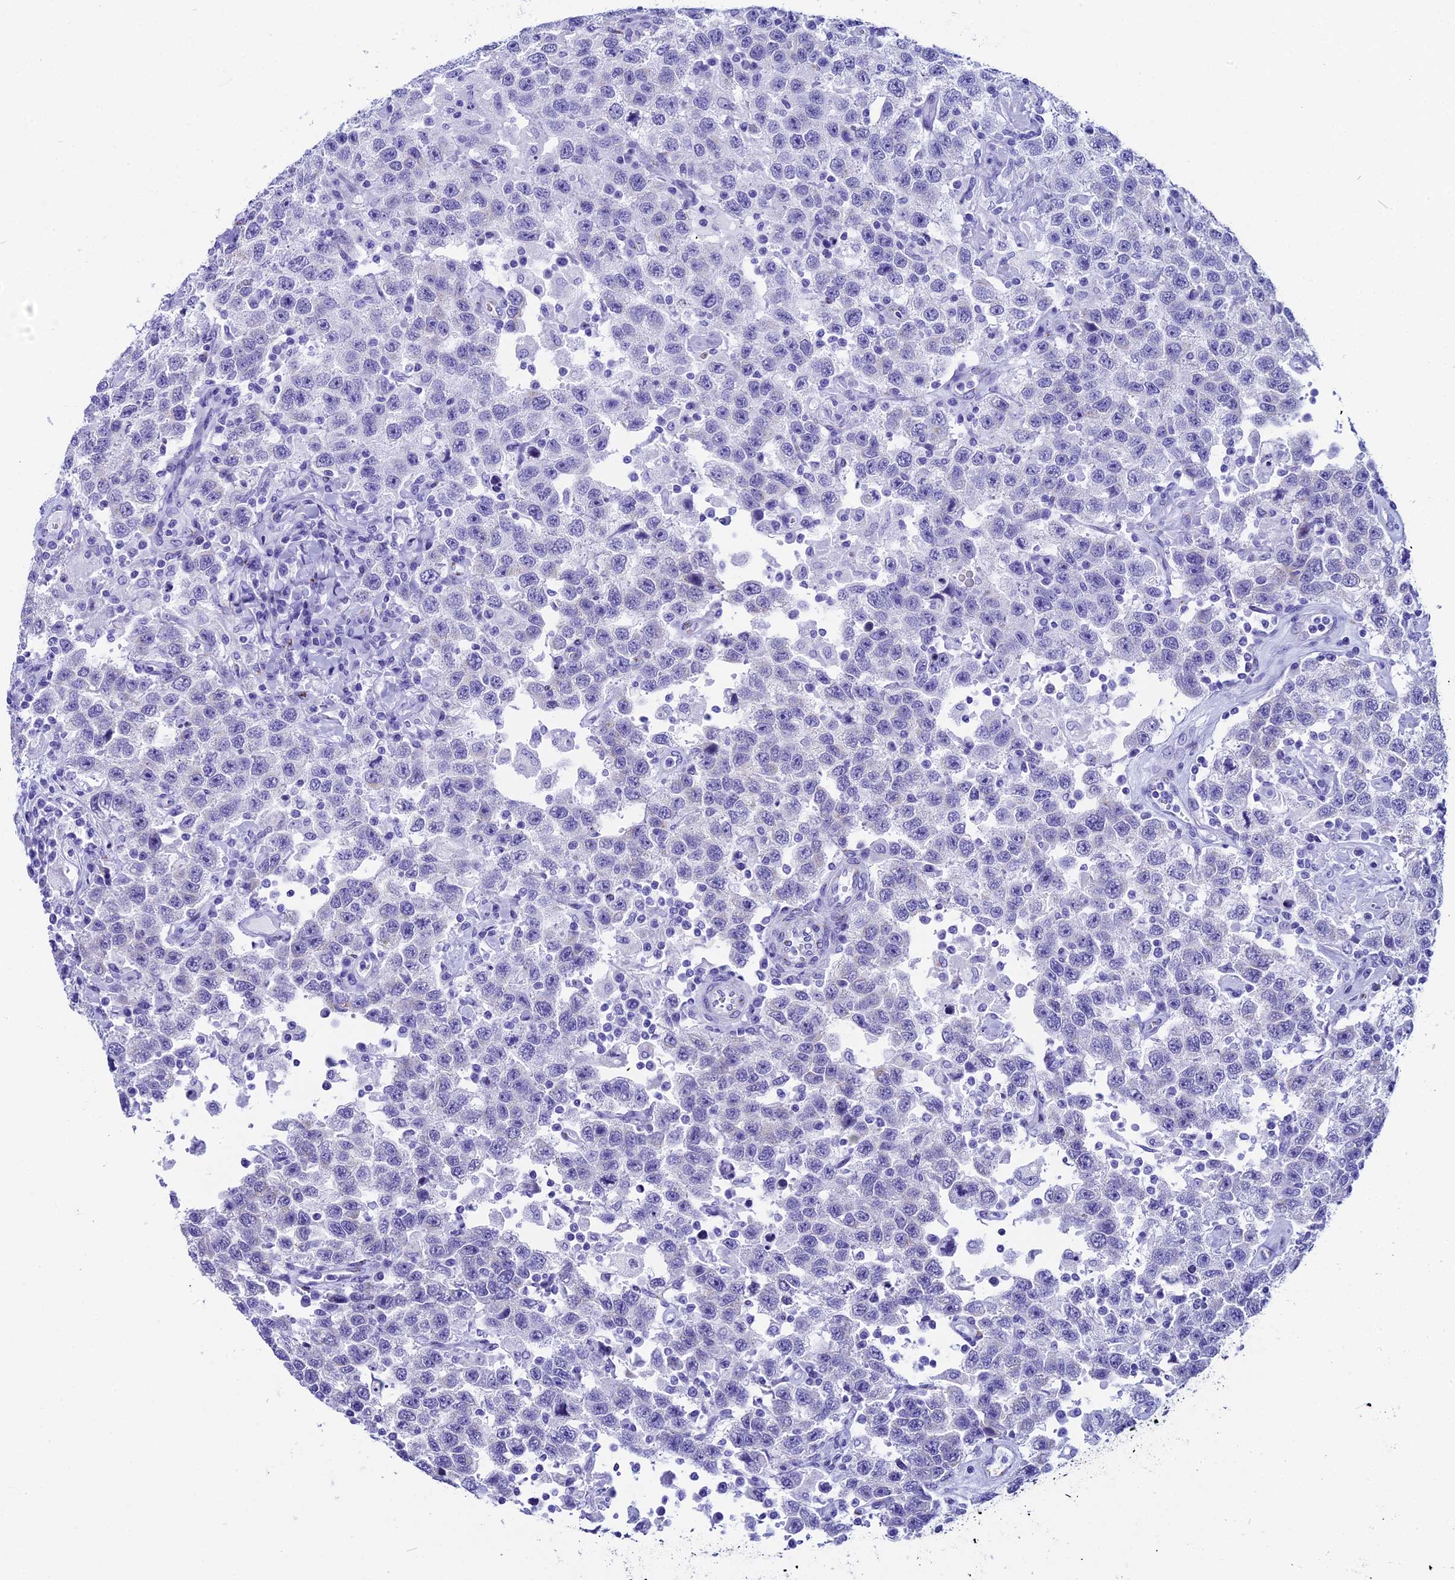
{"staining": {"intensity": "negative", "quantity": "none", "location": "none"}, "tissue": "testis cancer", "cell_type": "Tumor cells", "image_type": "cancer", "snomed": [{"axis": "morphology", "description": "Seminoma, NOS"}, {"axis": "topography", "description": "Testis"}], "caption": "An IHC histopathology image of testis cancer is shown. There is no staining in tumor cells of testis cancer.", "gene": "AP3B2", "patient": {"sex": "male", "age": 41}}